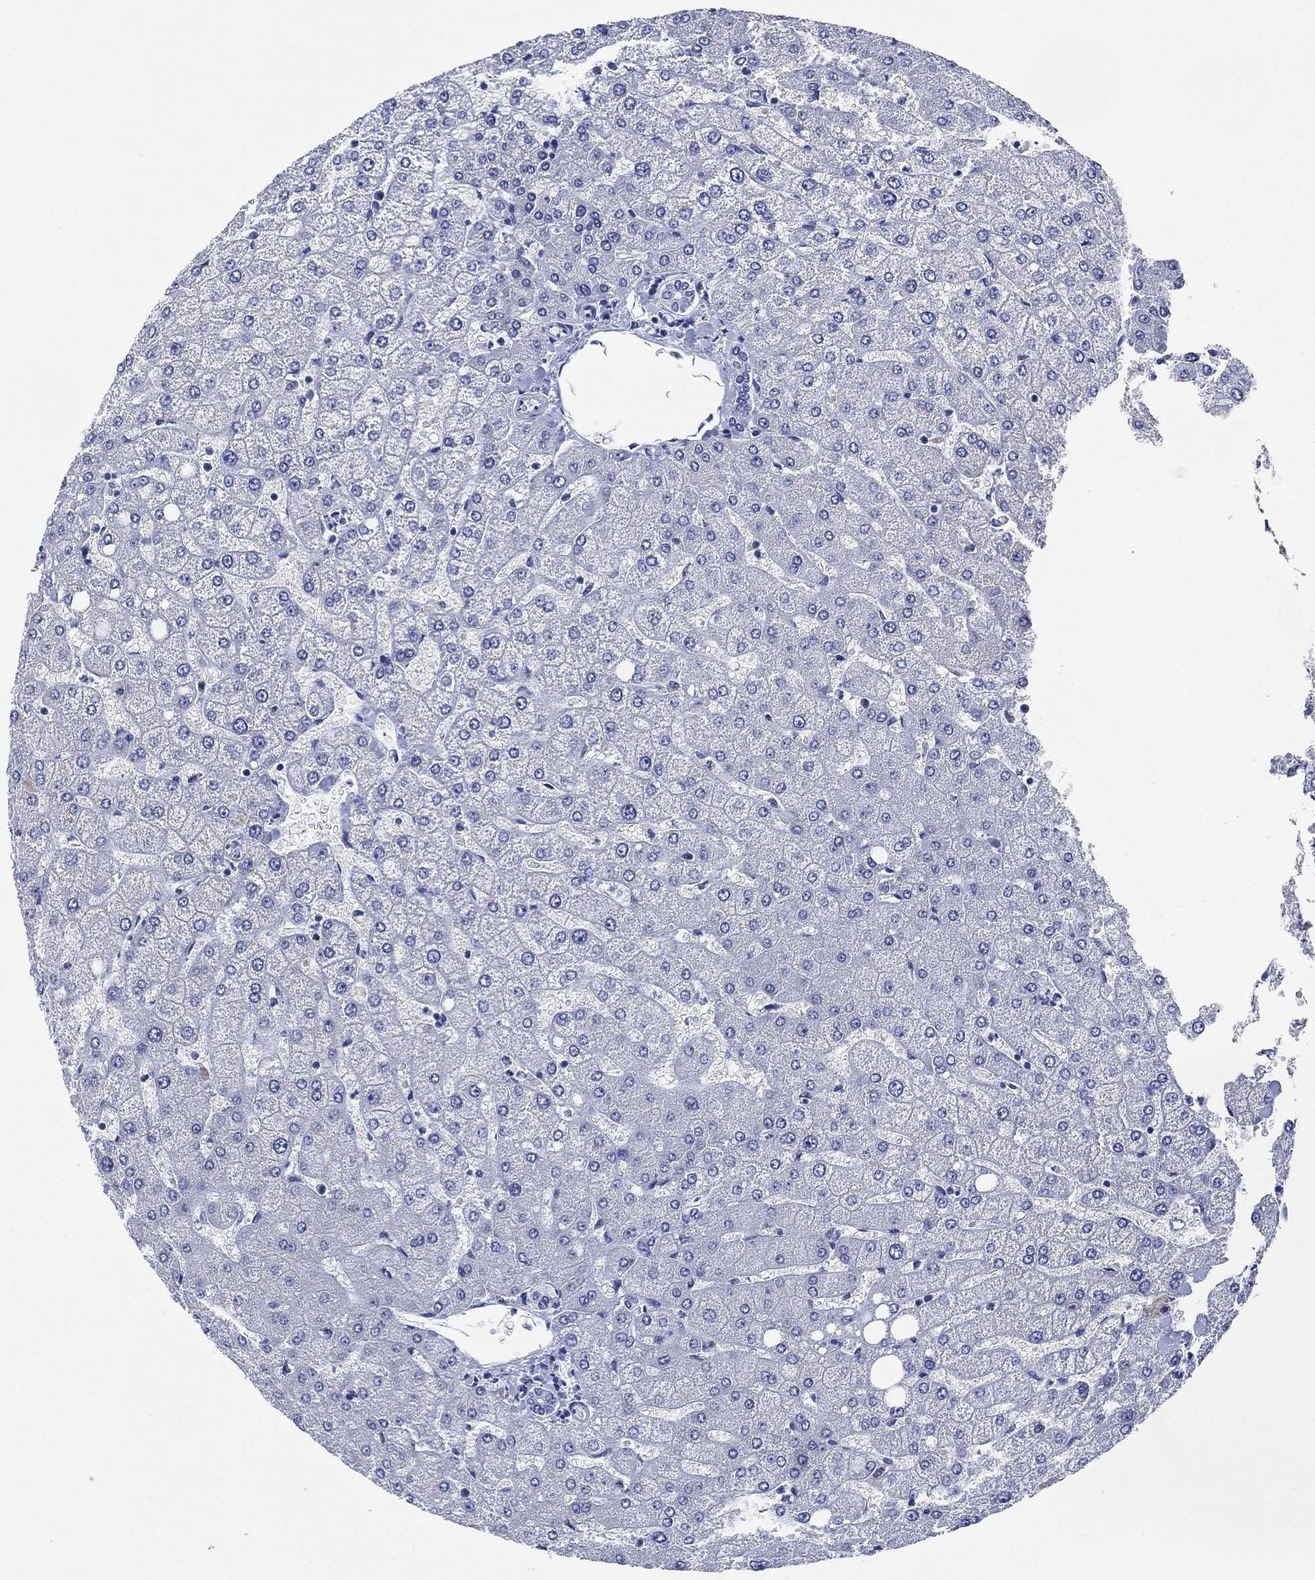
{"staining": {"intensity": "negative", "quantity": "none", "location": "none"}, "tissue": "liver", "cell_type": "Cholangiocytes", "image_type": "normal", "snomed": [{"axis": "morphology", "description": "Normal tissue, NOS"}, {"axis": "topography", "description": "Liver"}], "caption": "DAB (3,3'-diaminobenzidine) immunohistochemical staining of unremarkable liver exhibits no significant positivity in cholangiocytes. (DAB (3,3'-diaminobenzidine) IHC, high magnification).", "gene": "CHRNA3", "patient": {"sex": "female", "age": 54}}